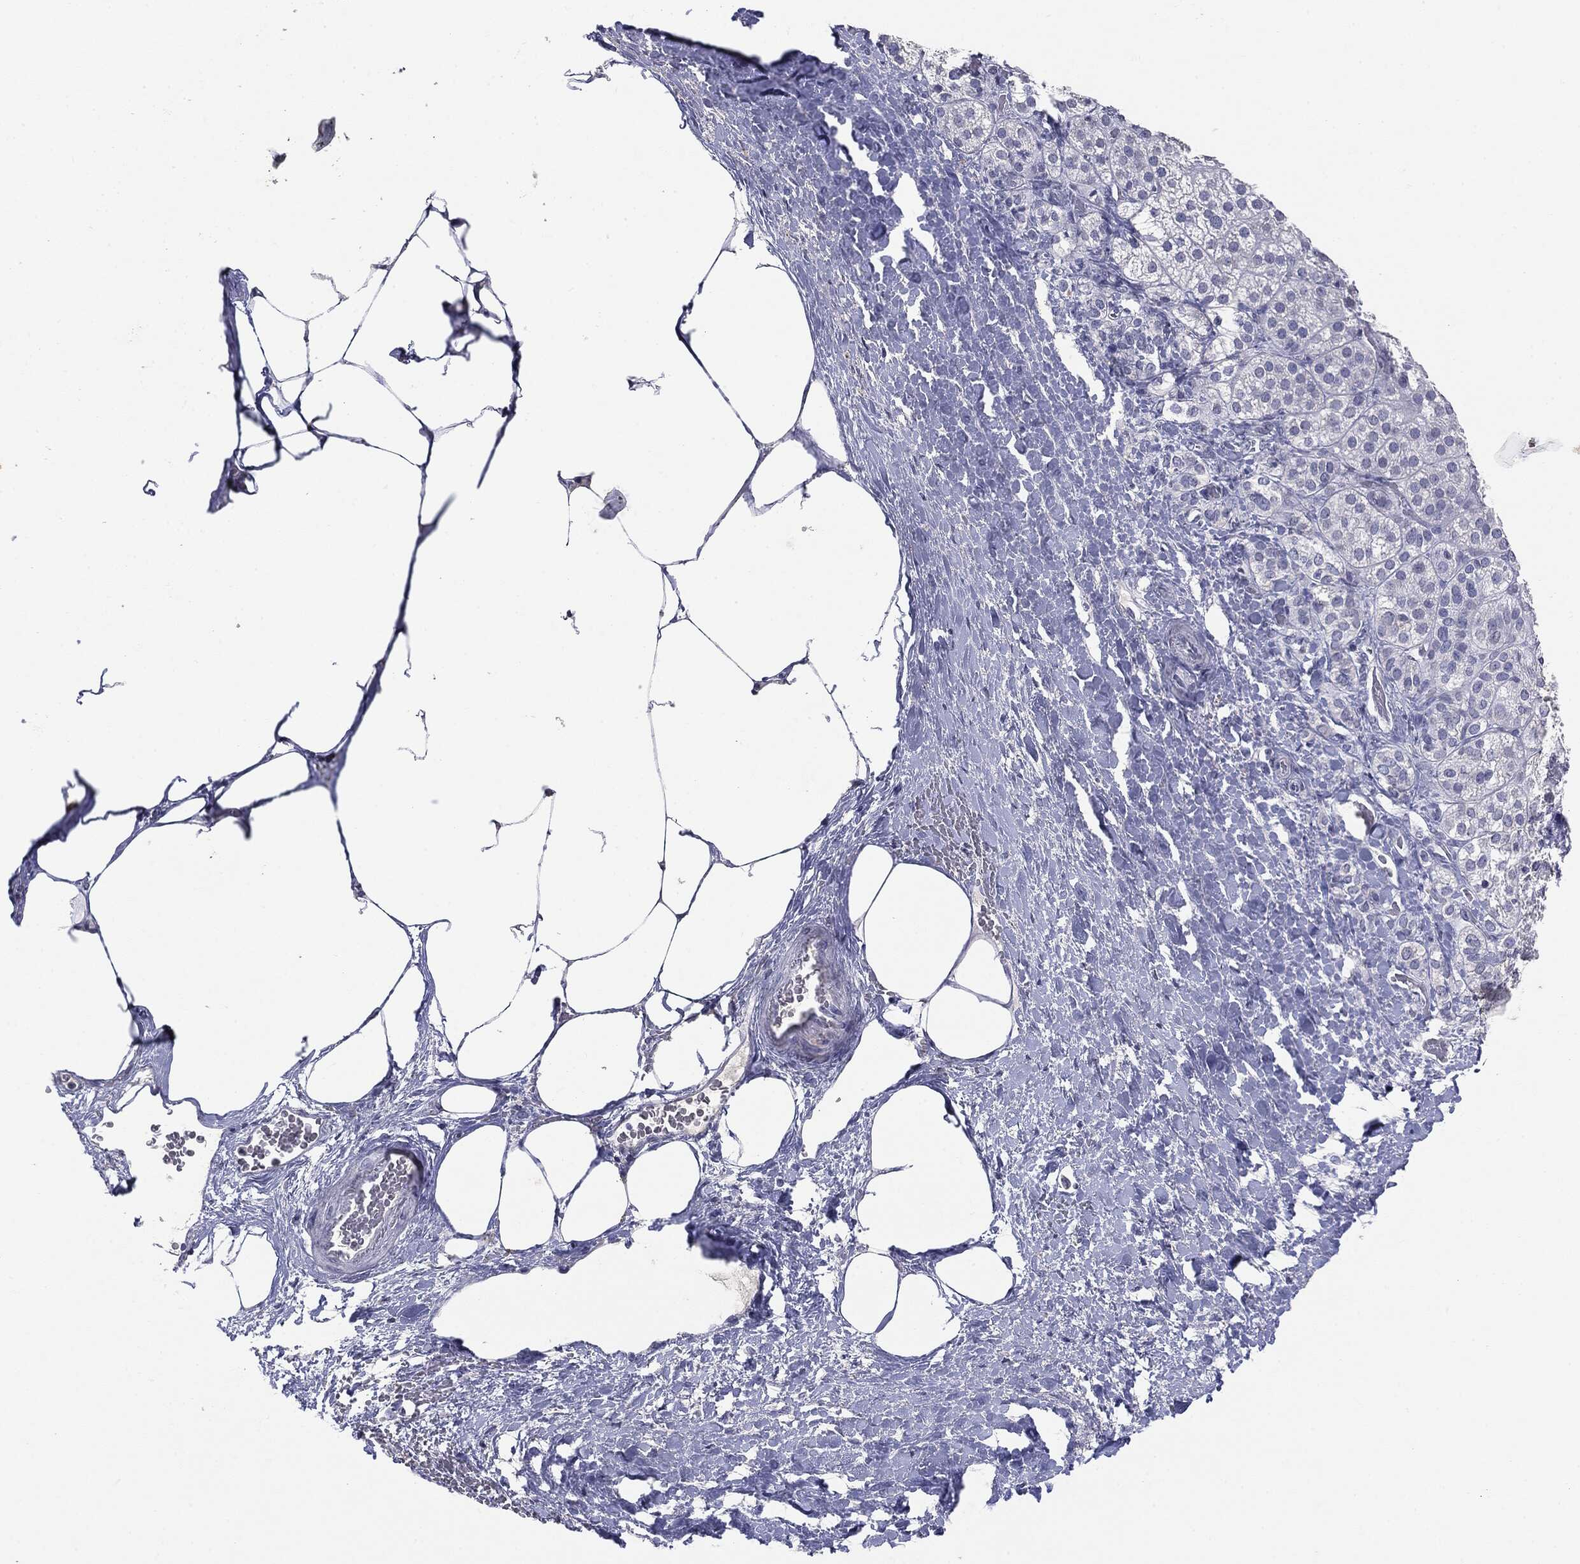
{"staining": {"intensity": "negative", "quantity": "none", "location": "none"}, "tissue": "adrenal gland", "cell_type": "Glandular cells", "image_type": "normal", "snomed": [{"axis": "morphology", "description": "Normal tissue, NOS"}, {"axis": "topography", "description": "Adrenal gland"}], "caption": "IHC image of unremarkable adrenal gland: adrenal gland stained with DAB exhibits no significant protein positivity in glandular cells. (IHC, brightfield microscopy, high magnification).", "gene": "SERPINB4", "patient": {"sex": "male", "age": 57}}